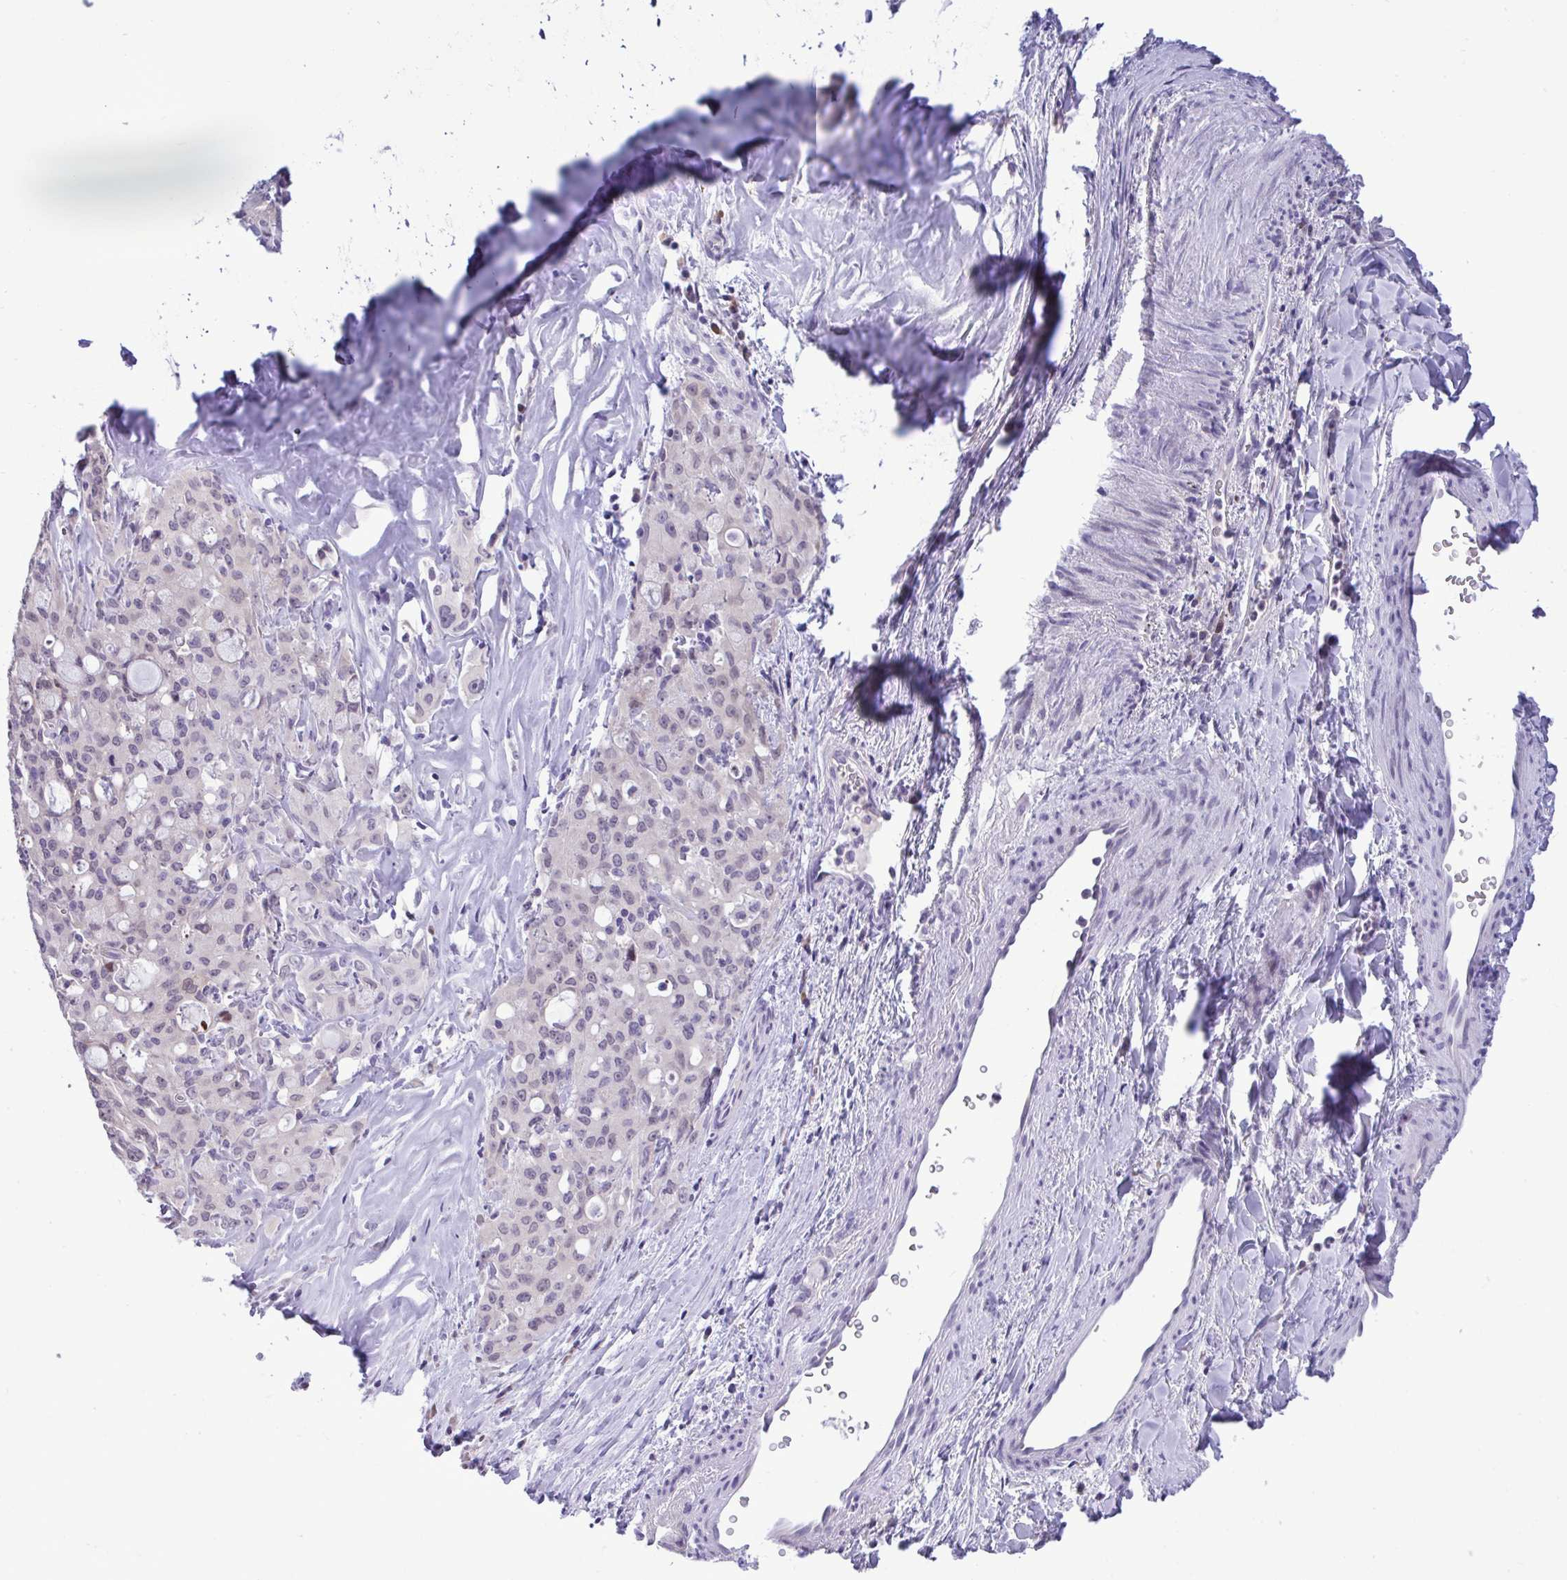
{"staining": {"intensity": "weak", "quantity": "<25%", "location": "nuclear"}, "tissue": "lung cancer", "cell_type": "Tumor cells", "image_type": "cancer", "snomed": [{"axis": "morphology", "description": "Adenocarcinoma, NOS"}, {"axis": "topography", "description": "Lung"}], "caption": "Tumor cells are negative for protein expression in human lung cancer (adenocarcinoma). (DAB immunohistochemistry, high magnification).", "gene": "EPOP", "patient": {"sex": "female", "age": 44}}